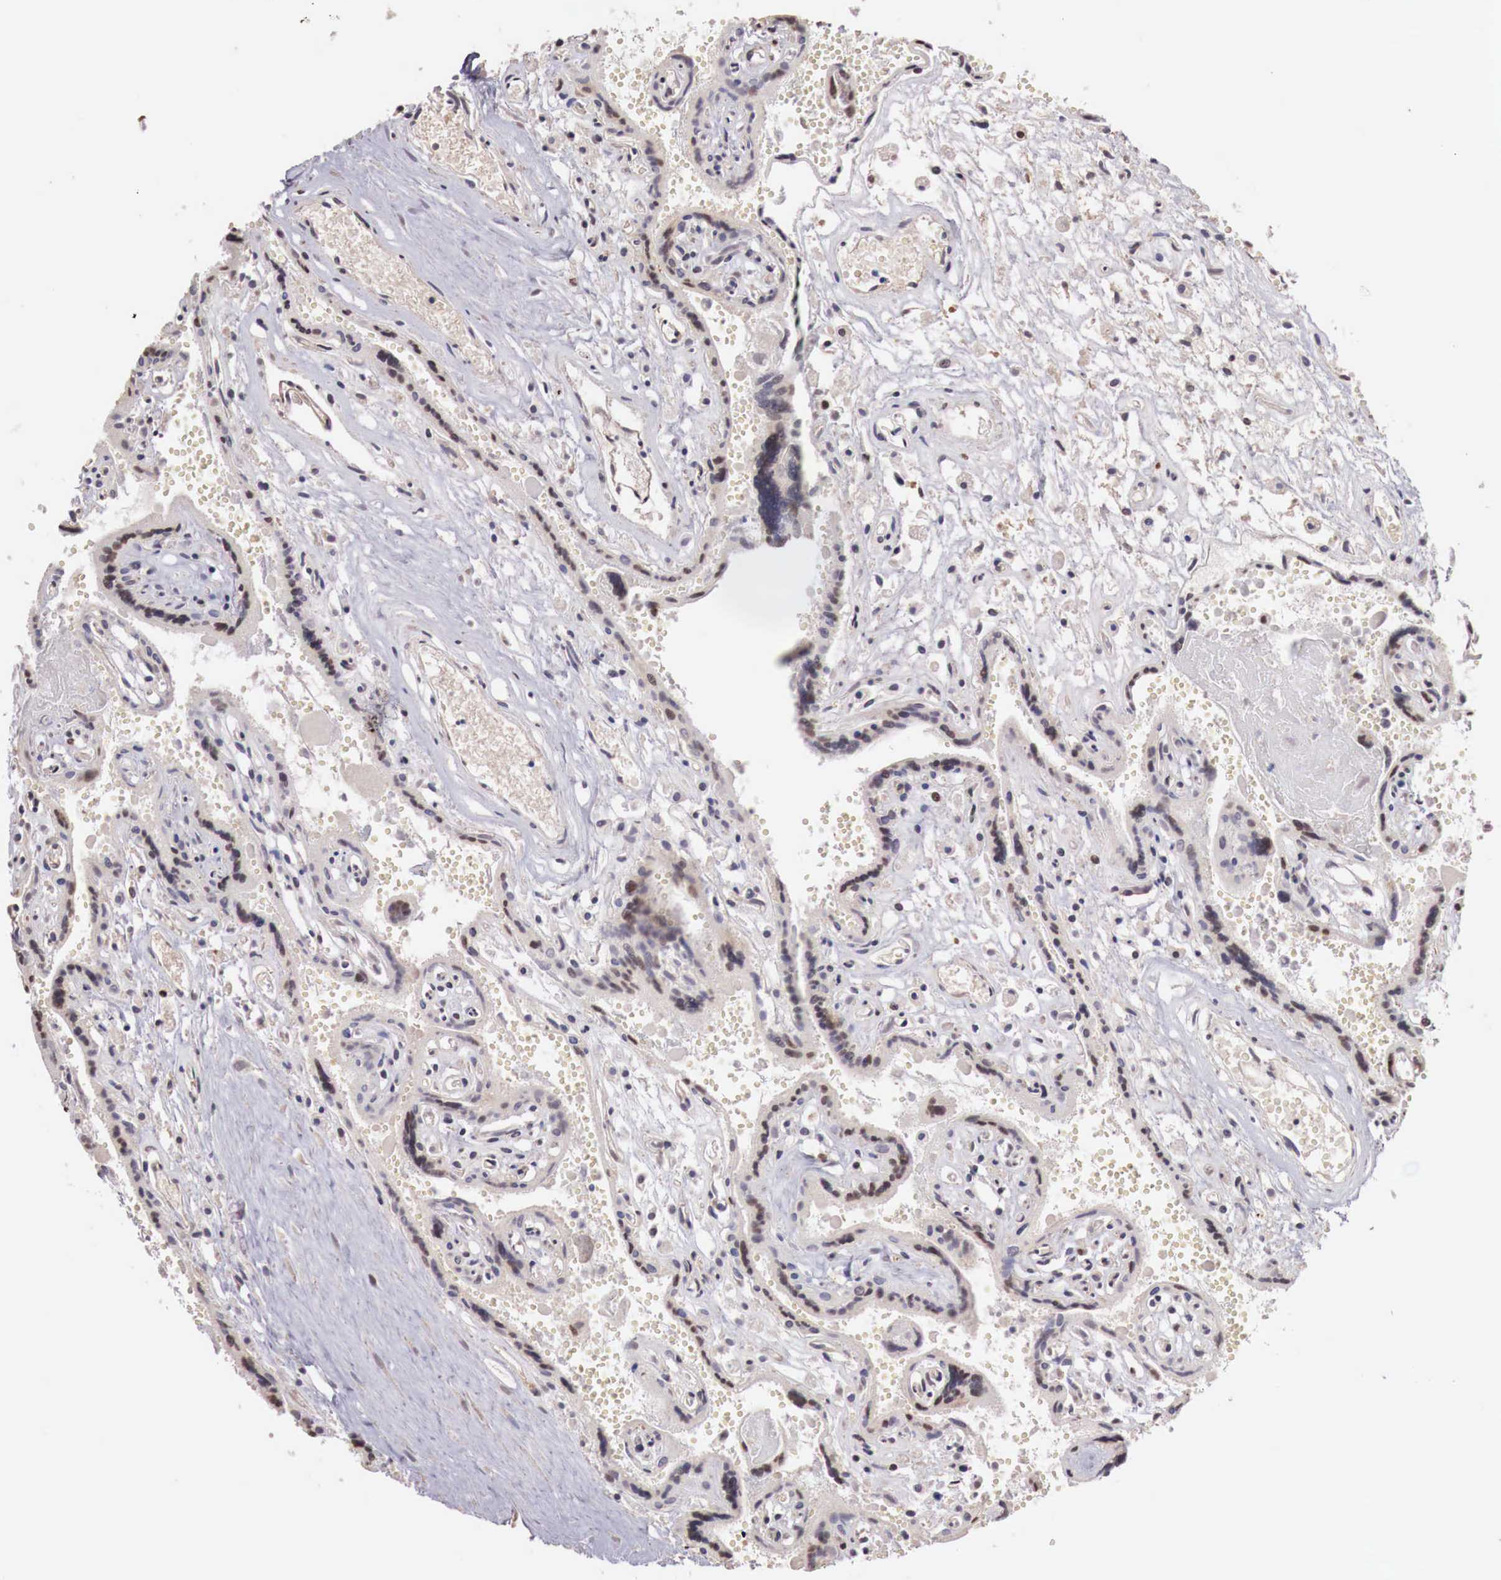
{"staining": {"intensity": "strong", "quantity": ">75%", "location": "nuclear"}, "tissue": "placenta", "cell_type": "Decidual cells", "image_type": "normal", "snomed": [{"axis": "morphology", "description": "Normal tissue, NOS"}, {"axis": "topography", "description": "Placenta"}], "caption": "Placenta stained with IHC demonstrates strong nuclear staining in about >75% of decidual cells. Nuclei are stained in blue.", "gene": "FOXP2", "patient": {"sex": "female", "age": 40}}